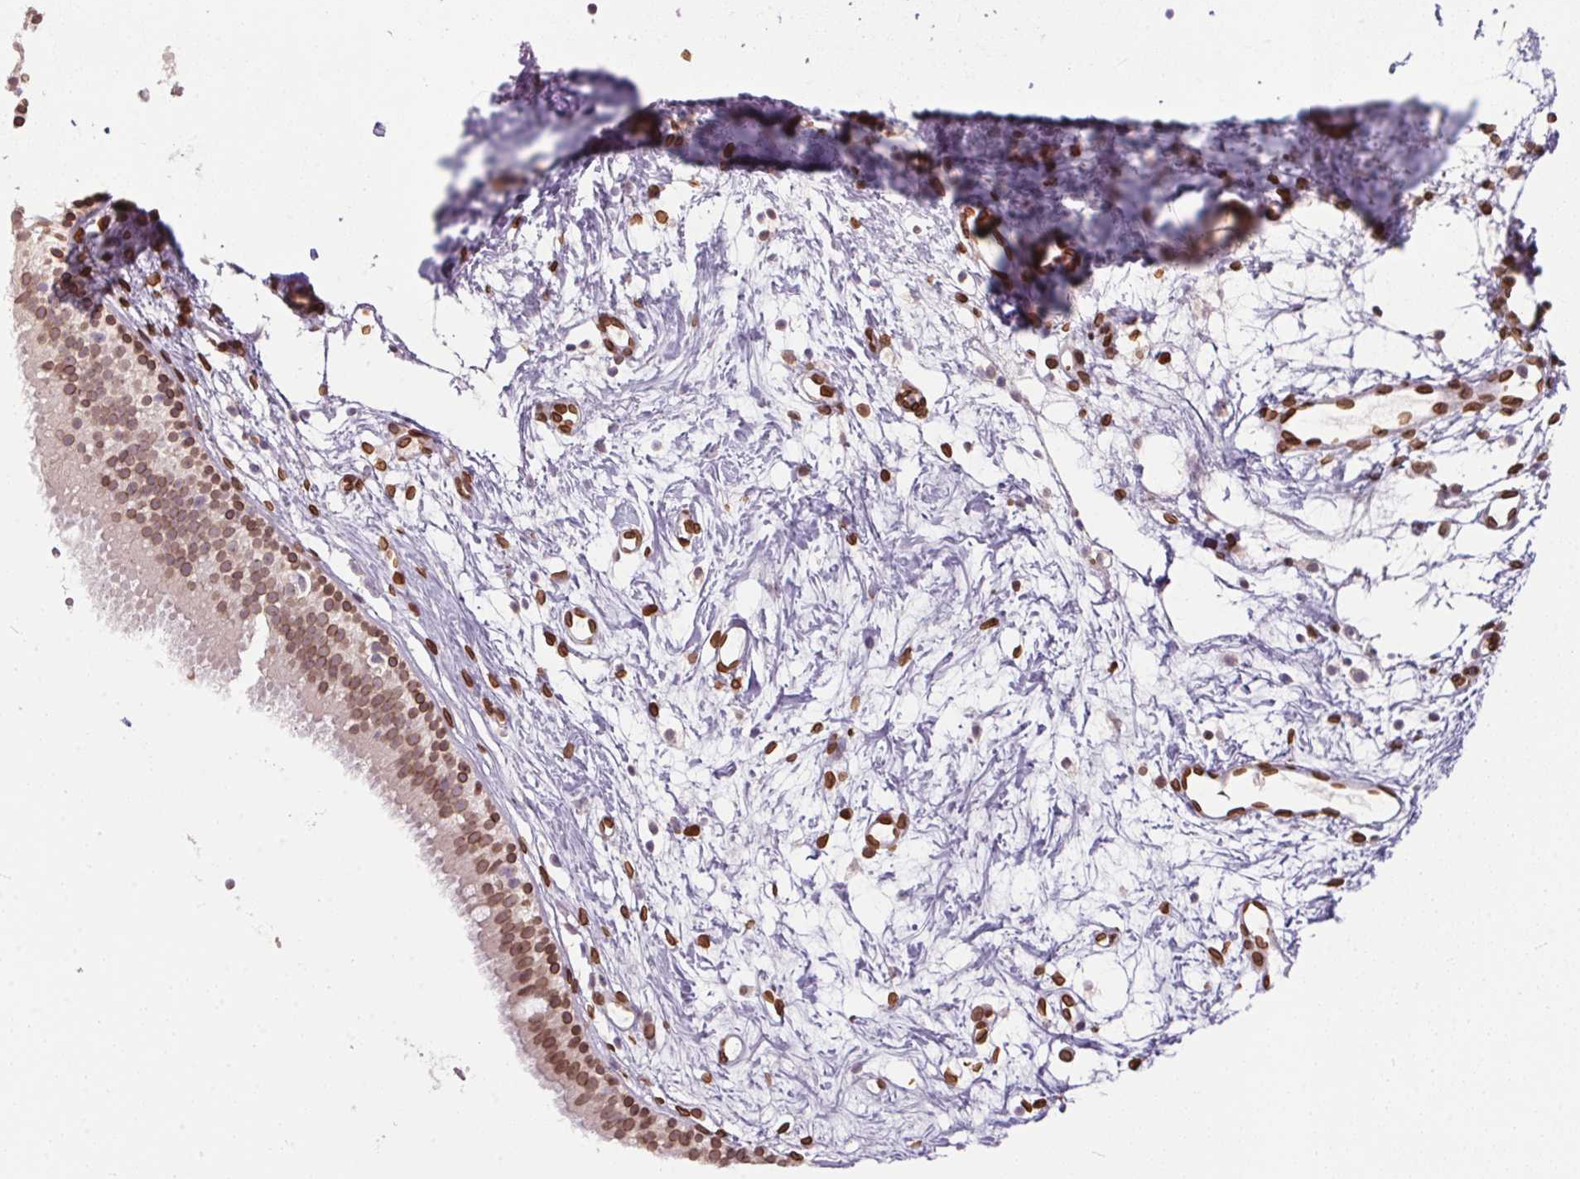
{"staining": {"intensity": "moderate", "quantity": ">75%", "location": "nuclear"}, "tissue": "nasopharynx", "cell_type": "Respiratory epithelial cells", "image_type": "normal", "snomed": [{"axis": "morphology", "description": "Normal tissue, NOS"}, {"axis": "topography", "description": "Nasopharynx"}], "caption": "Protein expression analysis of unremarkable nasopharynx displays moderate nuclear expression in approximately >75% of respiratory epithelial cells.", "gene": "TMEM175", "patient": {"sex": "male", "age": 58}}